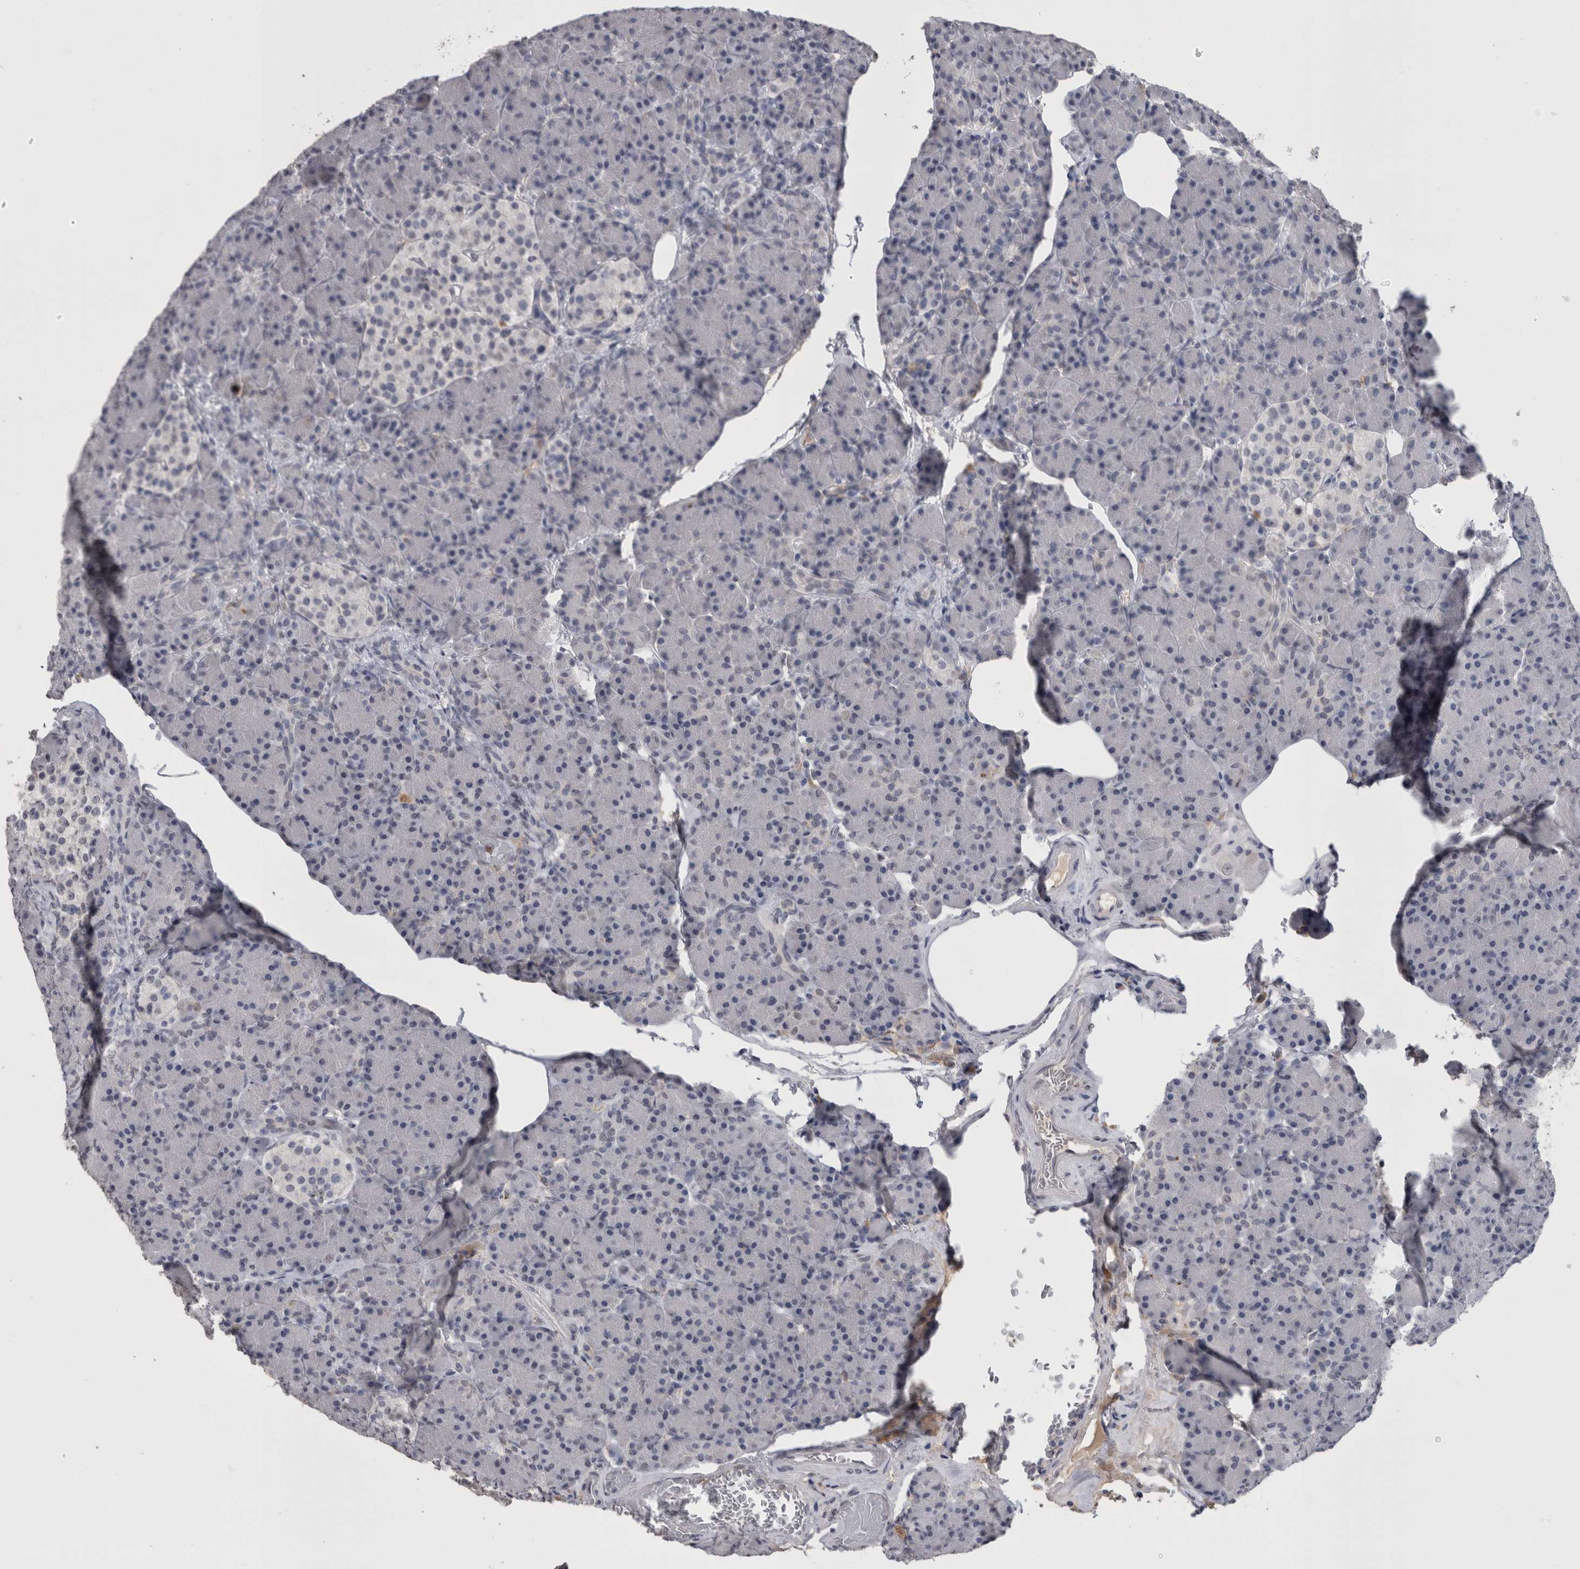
{"staining": {"intensity": "weak", "quantity": "<25%", "location": "cytoplasmic/membranous"}, "tissue": "pancreas", "cell_type": "Exocrine glandular cells", "image_type": "normal", "snomed": [{"axis": "morphology", "description": "Normal tissue, NOS"}, {"axis": "topography", "description": "Pancreas"}], "caption": "Image shows no significant protein staining in exocrine glandular cells of benign pancreas.", "gene": "PAX5", "patient": {"sex": "female", "age": 43}}